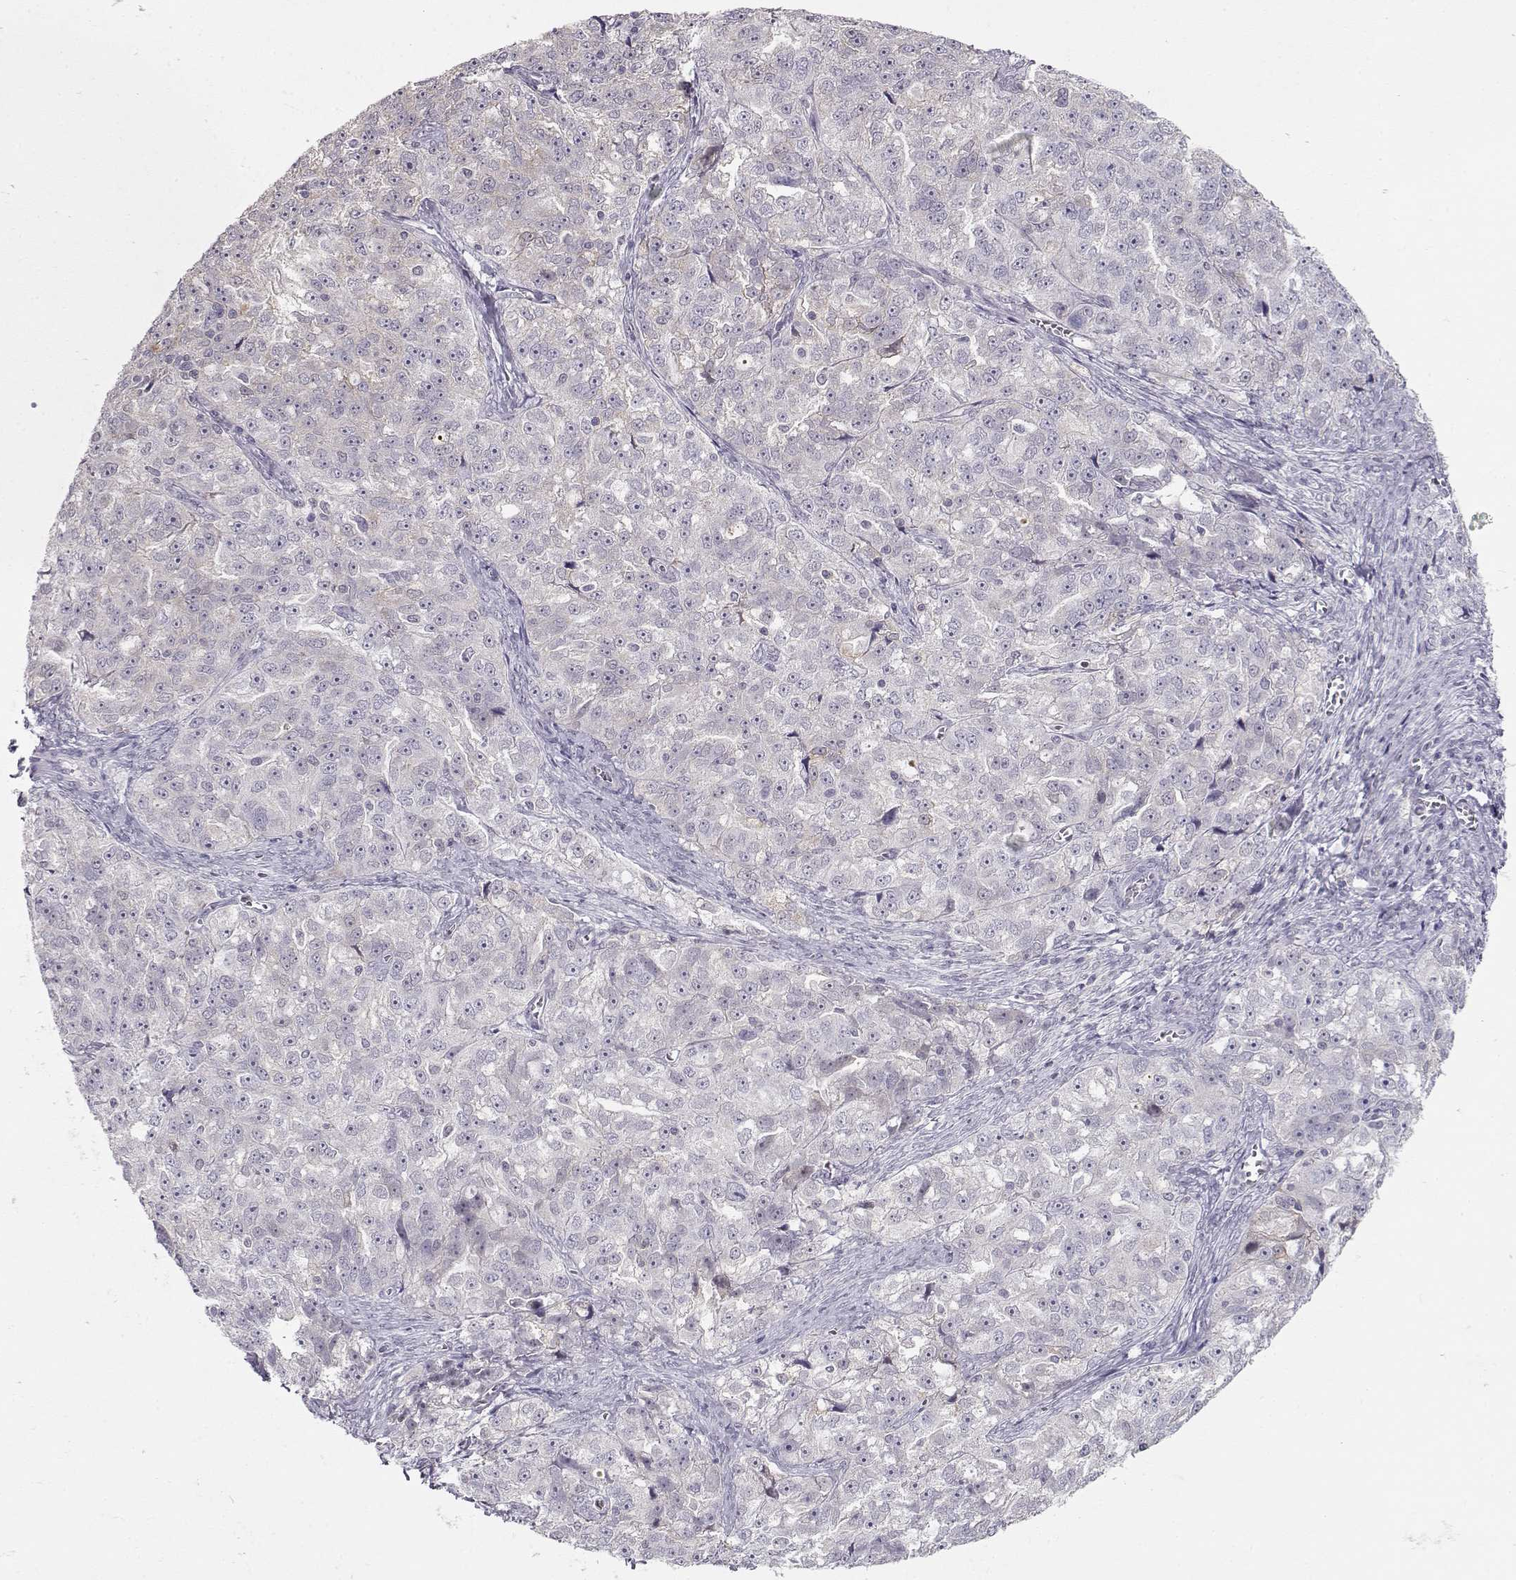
{"staining": {"intensity": "negative", "quantity": "none", "location": "none"}, "tissue": "ovarian cancer", "cell_type": "Tumor cells", "image_type": "cancer", "snomed": [{"axis": "morphology", "description": "Cystadenocarcinoma, serous, NOS"}, {"axis": "topography", "description": "Ovary"}], "caption": "Tumor cells are negative for brown protein staining in ovarian cancer. (Immunohistochemistry (ihc), brightfield microscopy, high magnification).", "gene": "TEPP", "patient": {"sex": "female", "age": 51}}